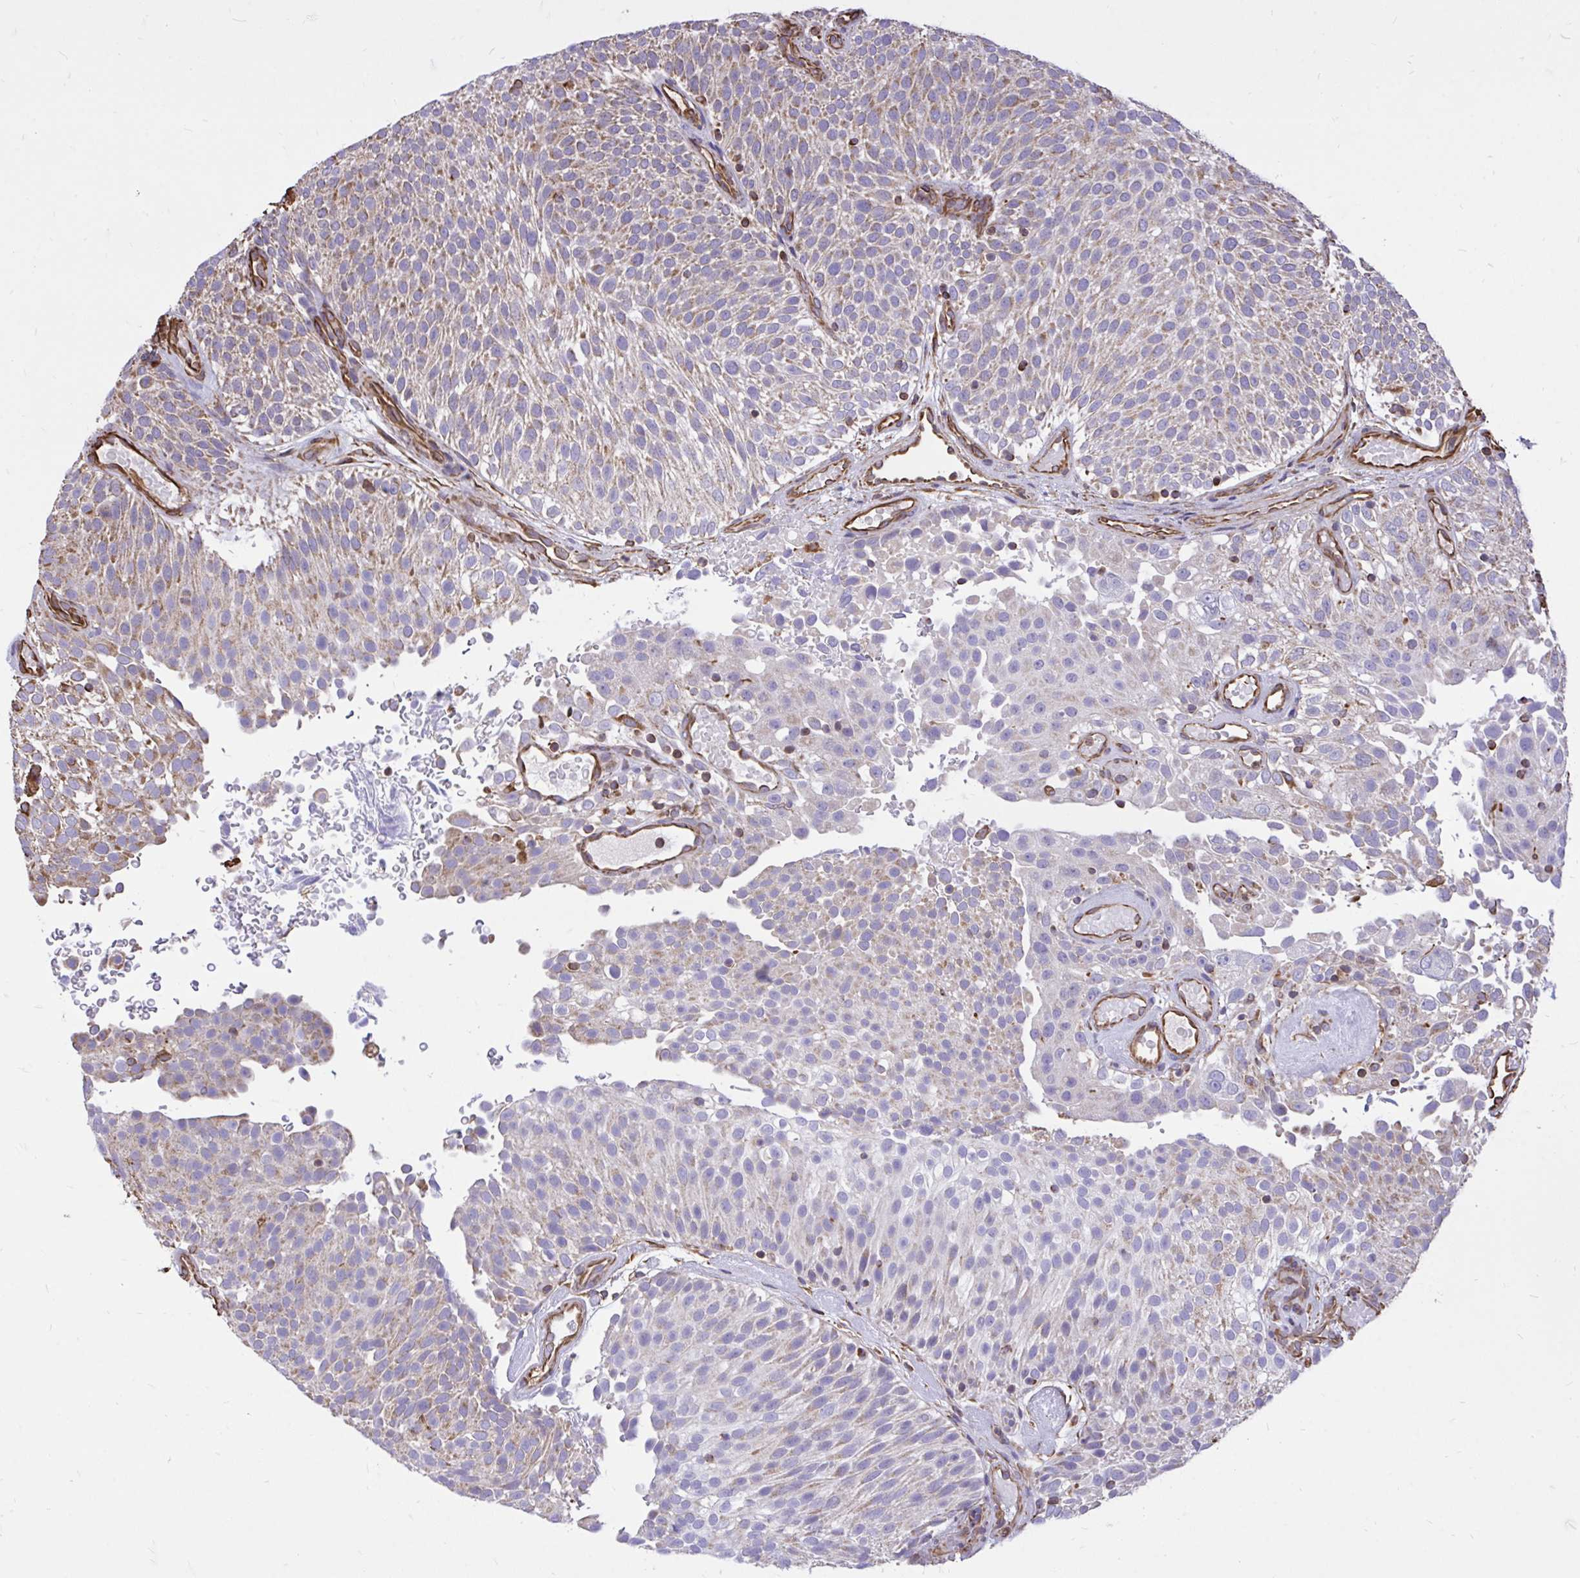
{"staining": {"intensity": "weak", "quantity": "25%-75%", "location": "cytoplasmic/membranous"}, "tissue": "urothelial cancer", "cell_type": "Tumor cells", "image_type": "cancer", "snomed": [{"axis": "morphology", "description": "Urothelial carcinoma, Low grade"}, {"axis": "topography", "description": "Urinary bladder"}], "caption": "High-power microscopy captured an immunohistochemistry (IHC) micrograph of urothelial cancer, revealing weak cytoplasmic/membranous expression in about 25%-75% of tumor cells.", "gene": "RNF103", "patient": {"sex": "male", "age": 78}}